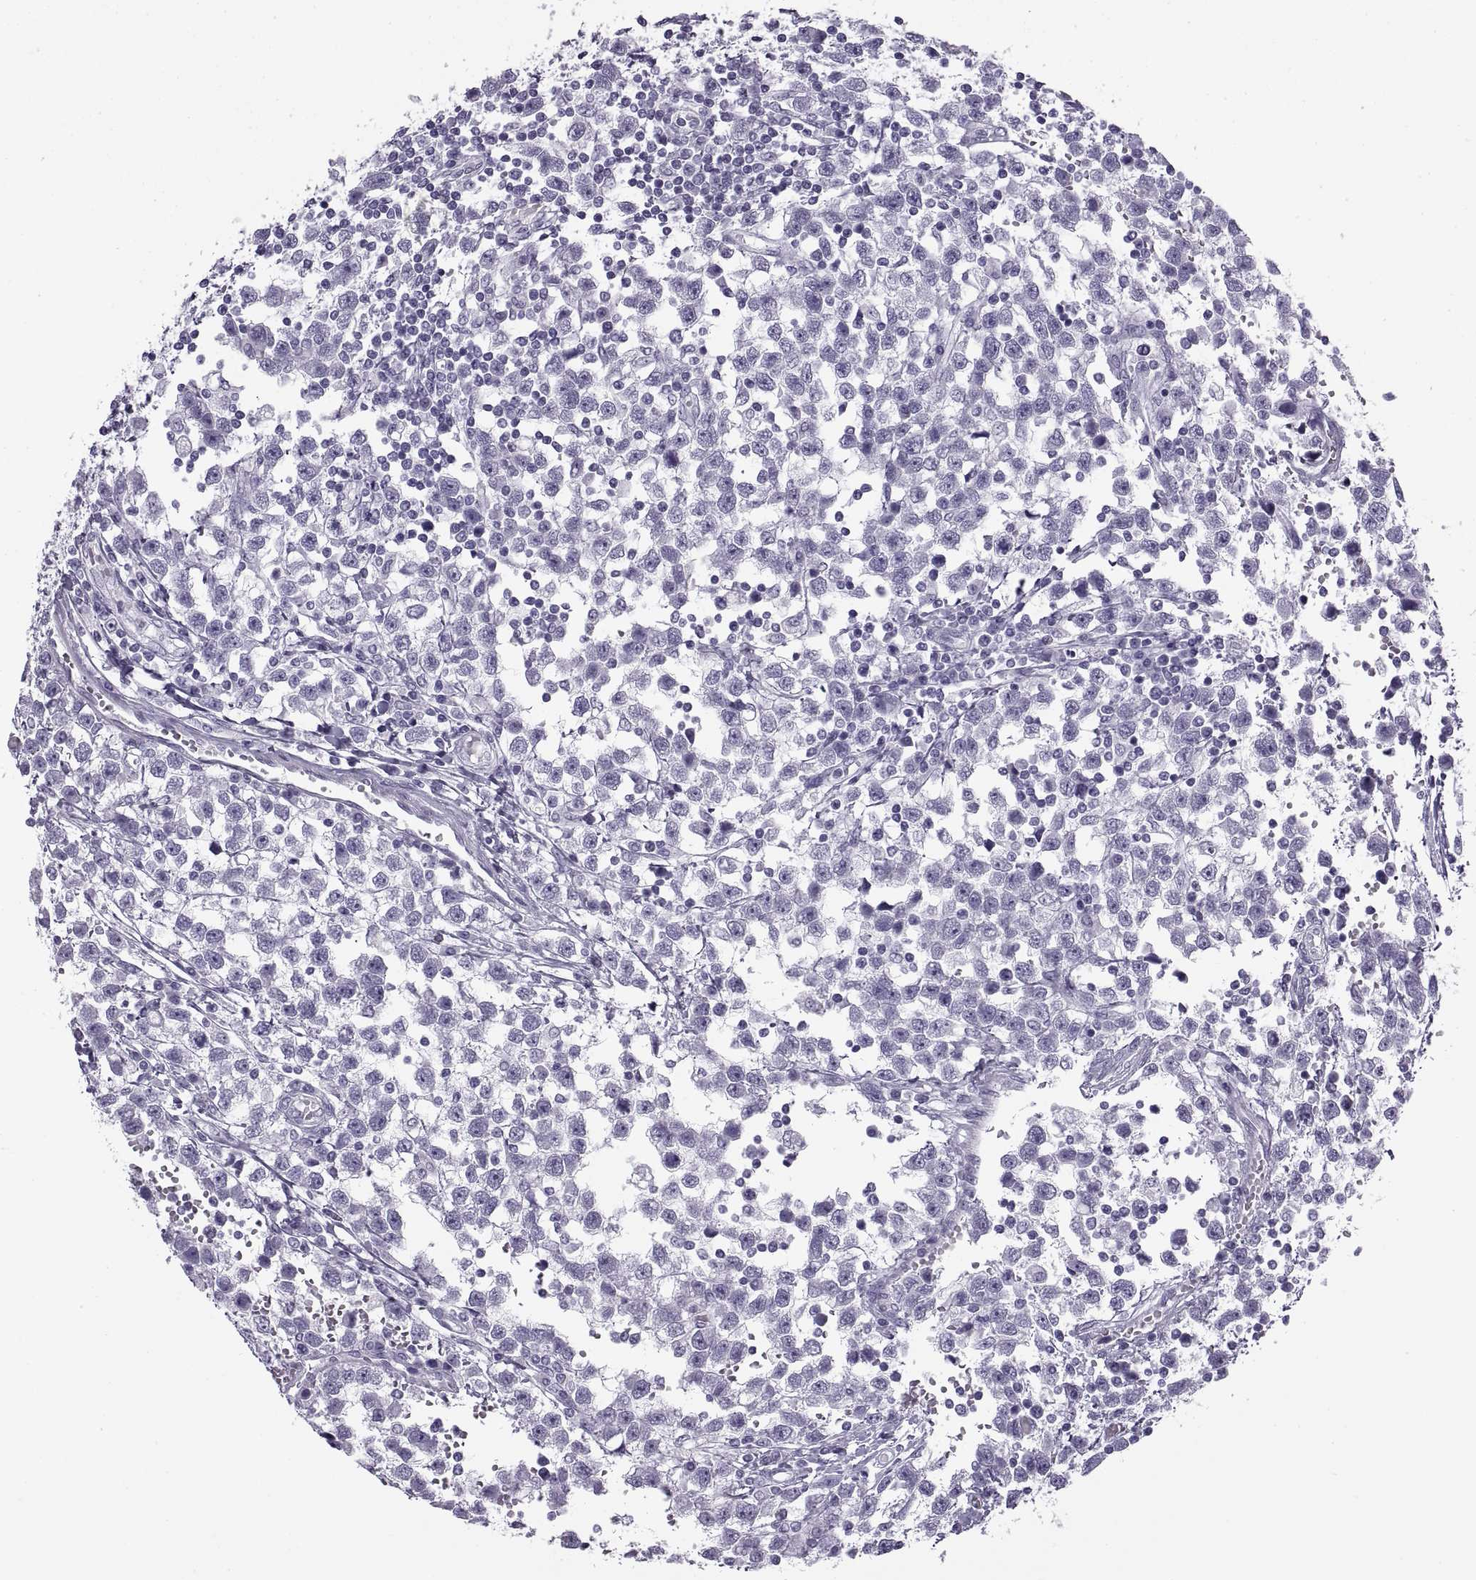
{"staining": {"intensity": "negative", "quantity": "none", "location": "none"}, "tissue": "testis cancer", "cell_type": "Tumor cells", "image_type": "cancer", "snomed": [{"axis": "morphology", "description": "Seminoma, NOS"}, {"axis": "topography", "description": "Testis"}], "caption": "Human seminoma (testis) stained for a protein using IHC shows no positivity in tumor cells.", "gene": "RLBP1", "patient": {"sex": "male", "age": 34}}